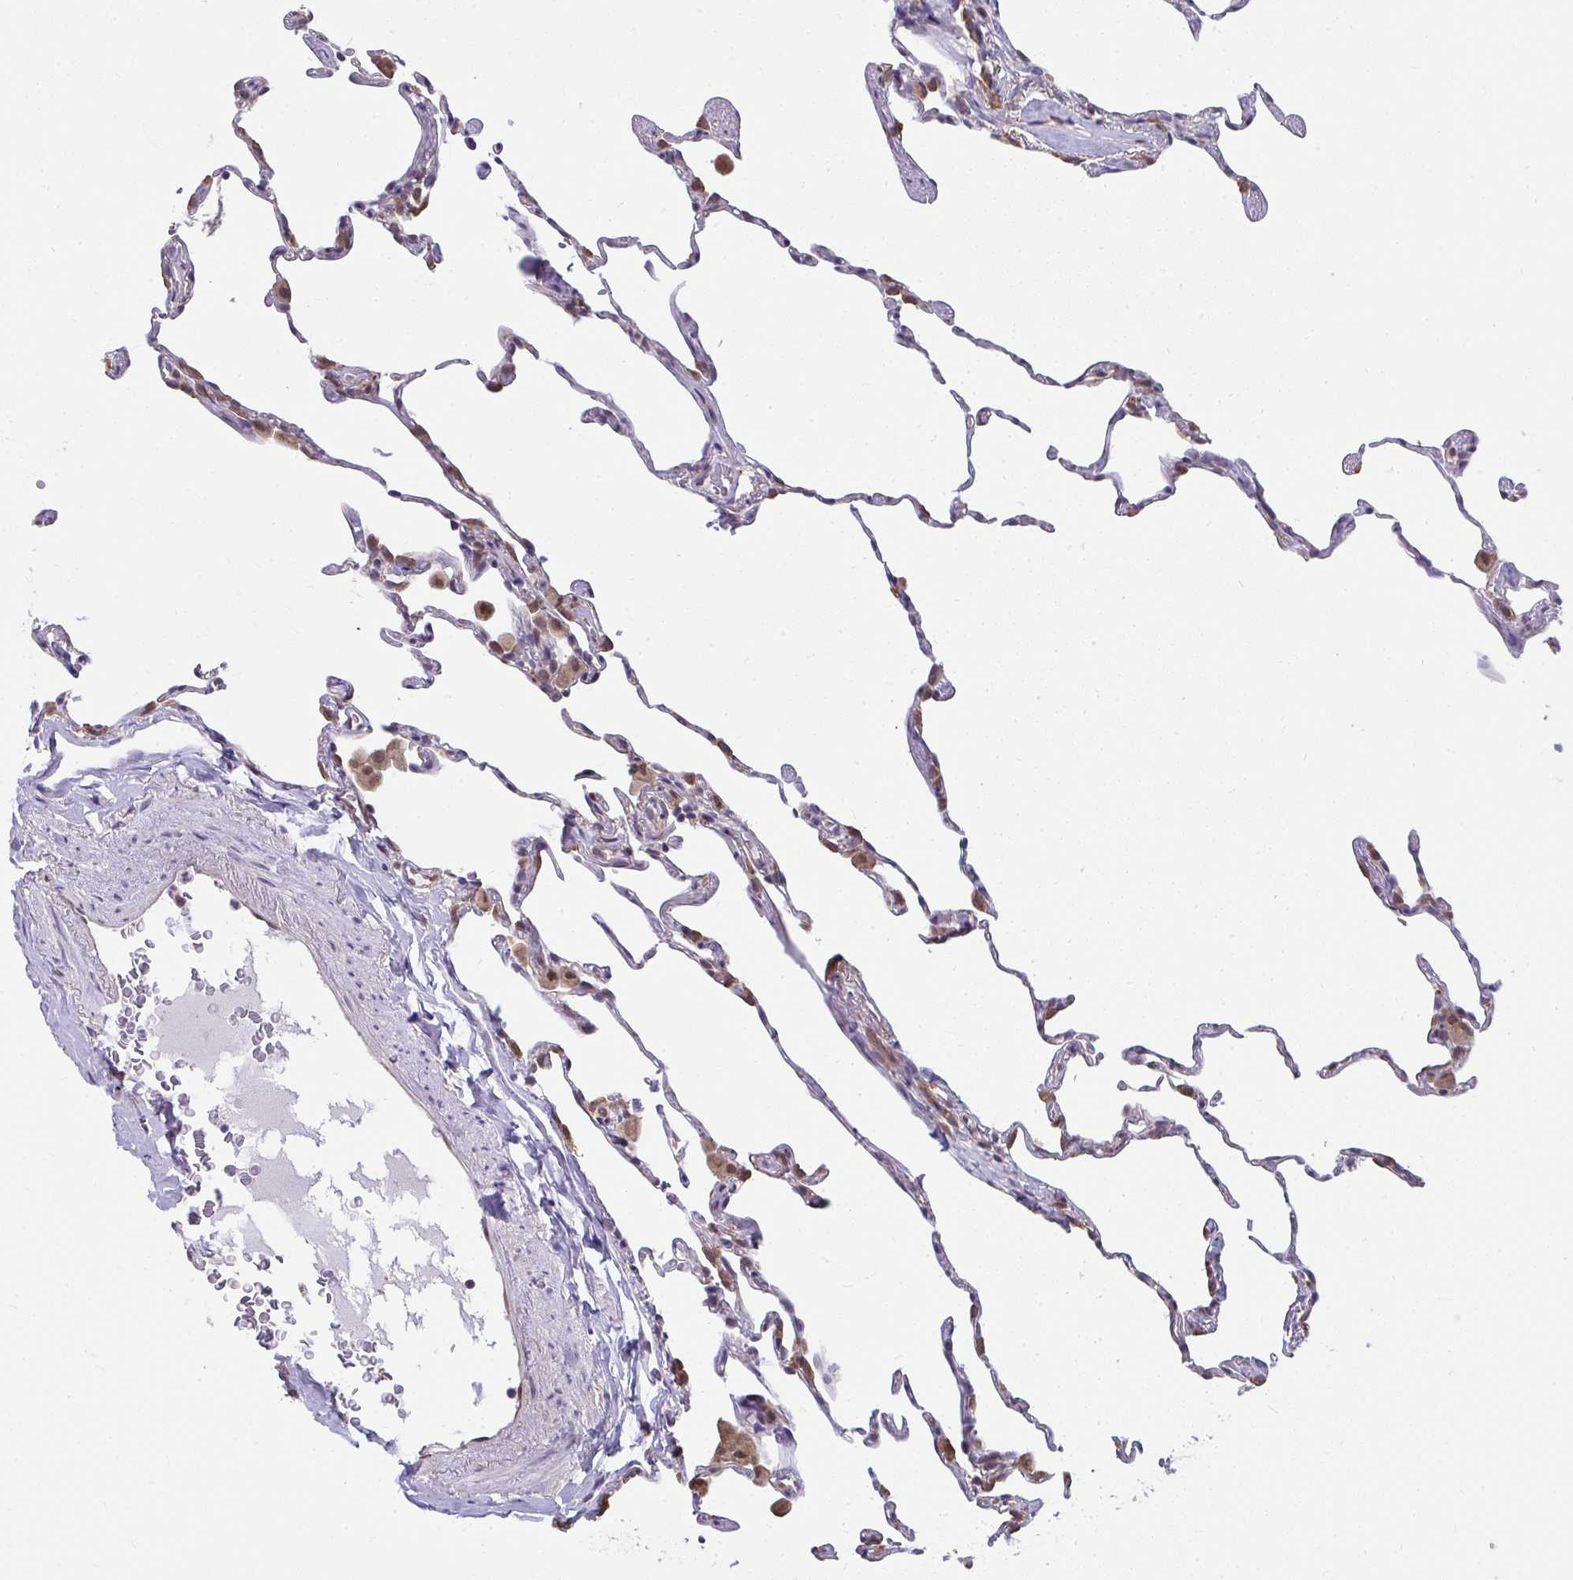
{"staining": {"intensity": "moderate", "quantity": "<25%", "location": "nuclear"}, "tissue": "lung", "cell_type": "Alveolar cells", "image_type": "normal", "snomed": [{"axis": "morphology", "description": "Normal tissue, NOS"}, {"axis": "topography", "description": "Lung"}], "caption": "Protein staining of normal lung displays moderate nuclear expression in about <25% of alveolar cells. The protein is stained brown, and the nuclei are stained in blue (DAB (3,3'-diaminobenzidine) IHC with brightfield microscopy, high magnification).", "gene": "NMNAT1", "patient": {"sex": "female", "age": 57}}